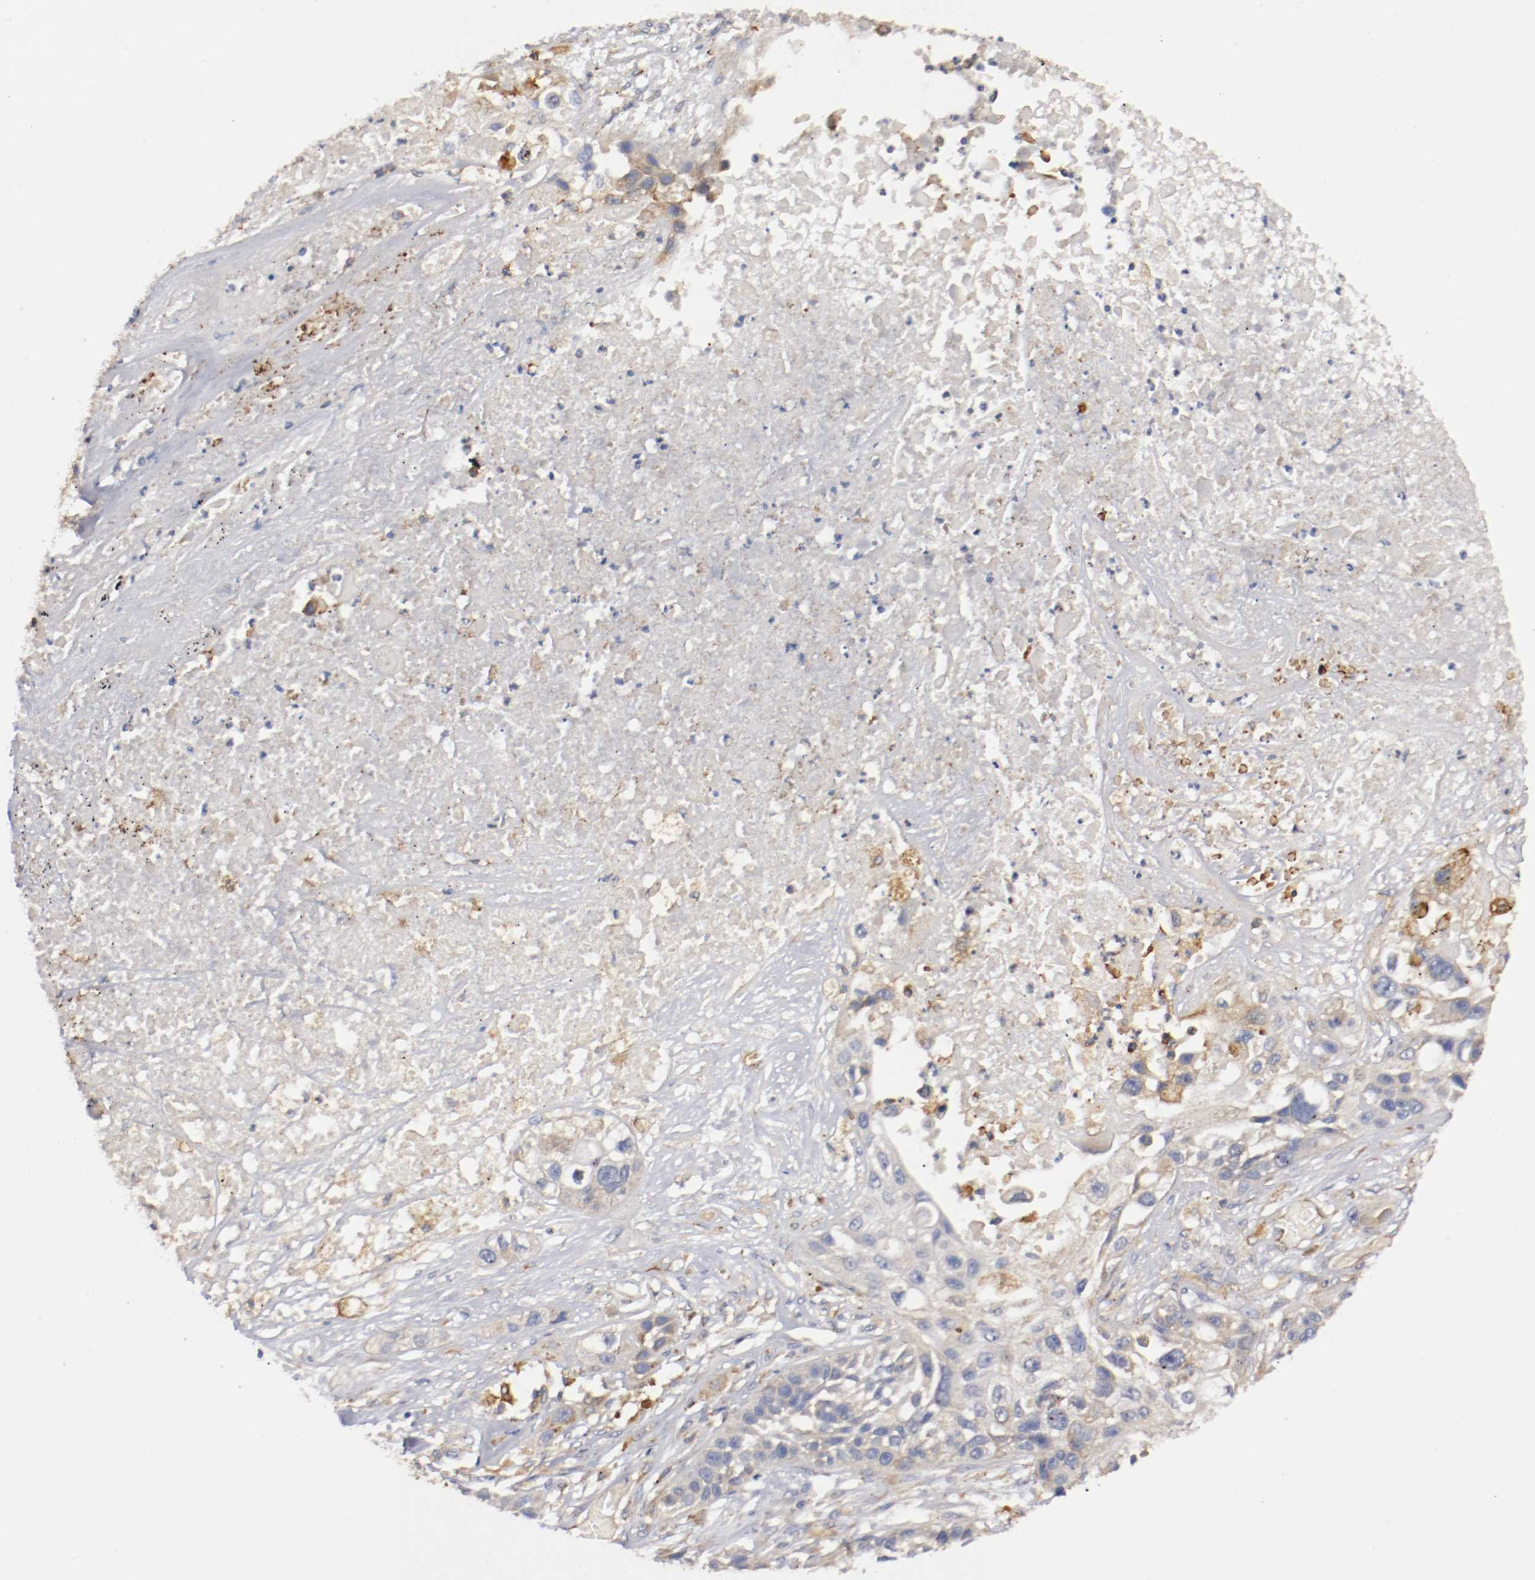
{"staining": {"intensity": "moderate", "quantity": "25%-75%", "location": "cytoplasmic/membranous"}, "tissue": "lung cancer", "cell_type": "Tumor cells", "image_type": "cancer", "snomed": [{"axis": "morphology", "description": "Squamous cell carcinoma, NOS"}, {"axis": "topography", "description": "Lung"}], "caption": "IHC staining of lung cancer, which demonstrates medium levels of moderate cytoplasmic/membranous positivity in about 25%-75% of tumor cells indicating moderate cytoplasmic/membranous protein staining. The staining was performed using DAB (brown) for protein detection and nuclei were counterstained in hematoxylin (blue).", "gene": "TRAF2", "patient": {"sex": "male", "age": 71}}